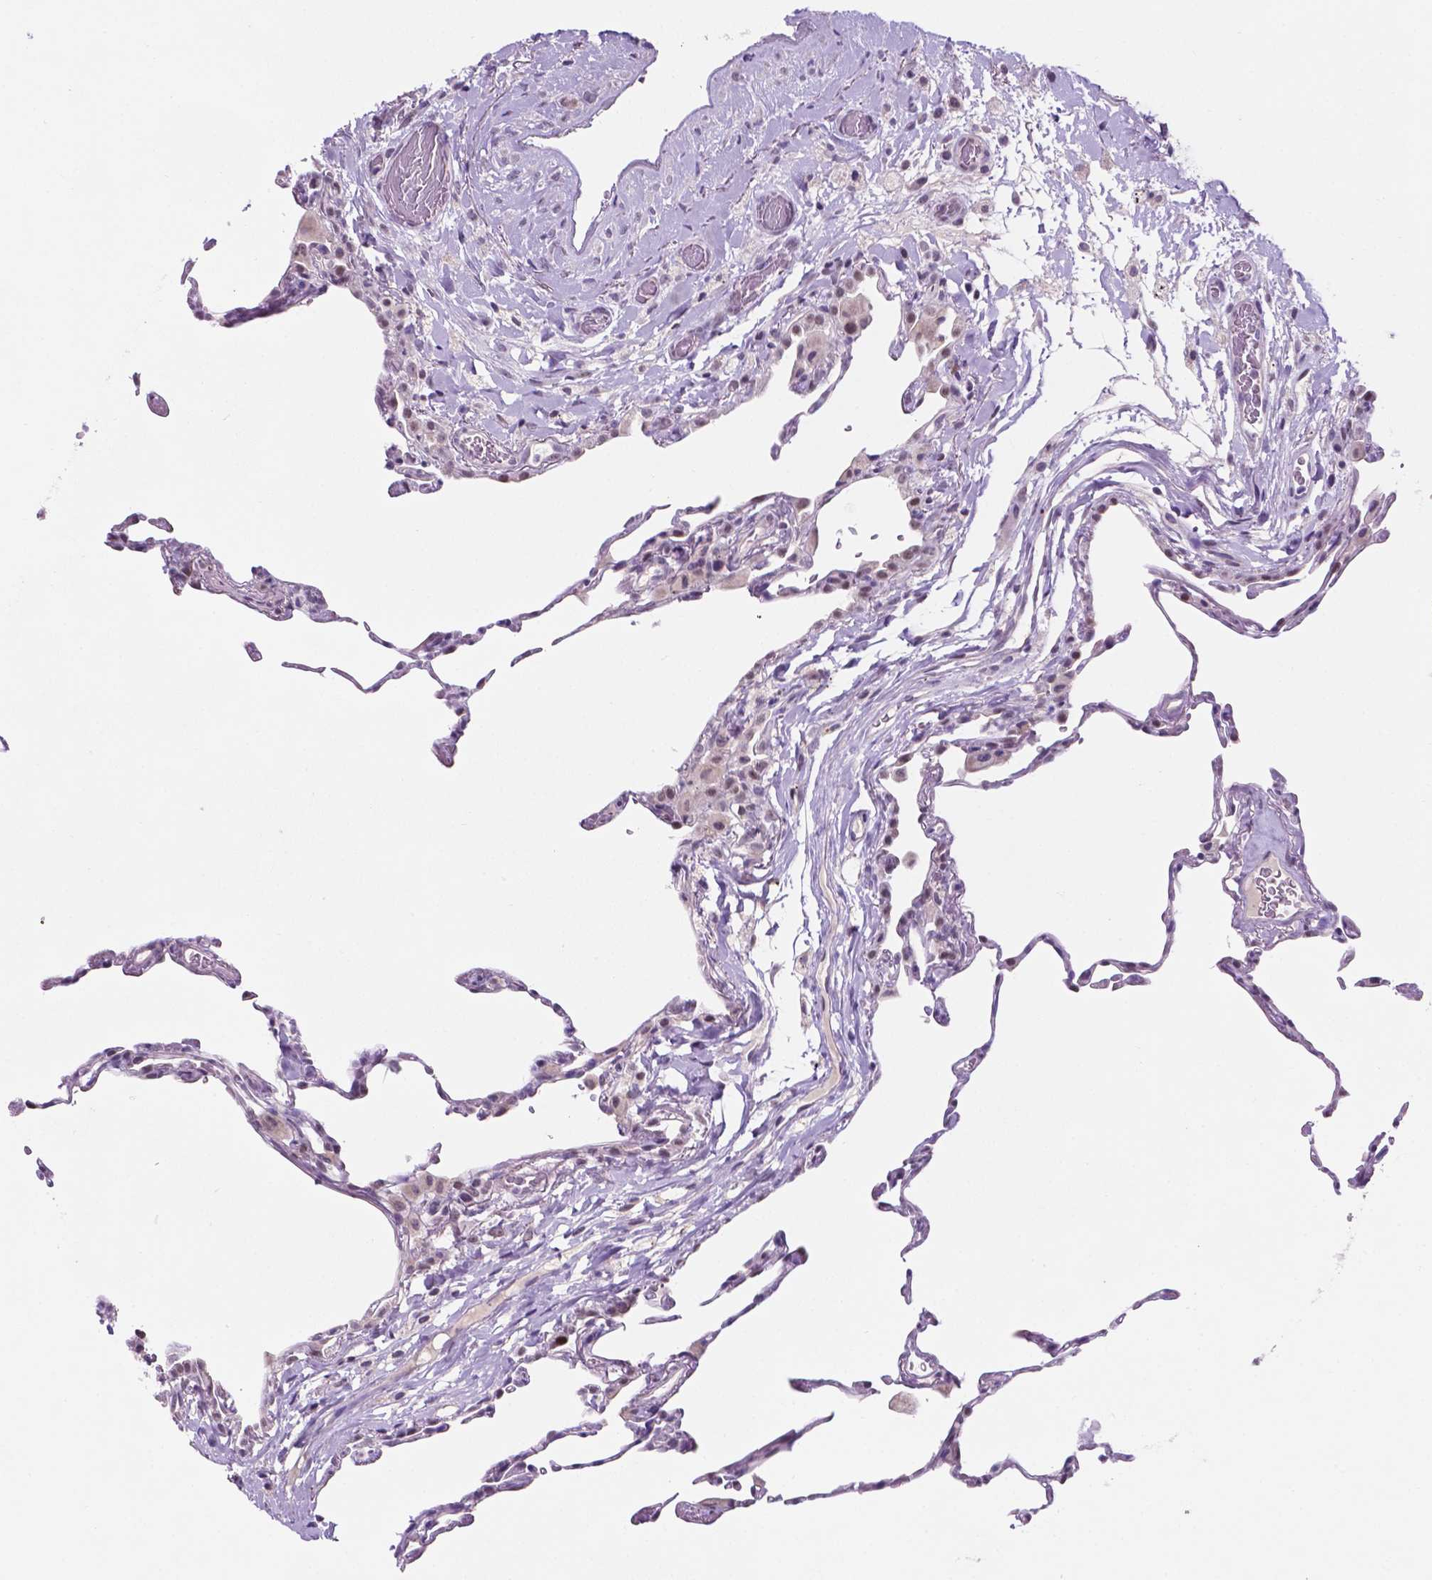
{"staining": {"intensity": "weak", "quantity": "<25%", "location": "nuclear"}, "tissue": "lung", "cell_type": "Alveolar cells", "image_type": "normal", "snomed": [{"axis": "morphology", "description": "Normal tissue, NOS"}, {"axis": "topography", "description": "Lung"}], "caption": "IHC of benign human lung displays no expression in alveolar cells.", "gene": "FAM50B", "patient": {"sex": "female", "age": 57}}